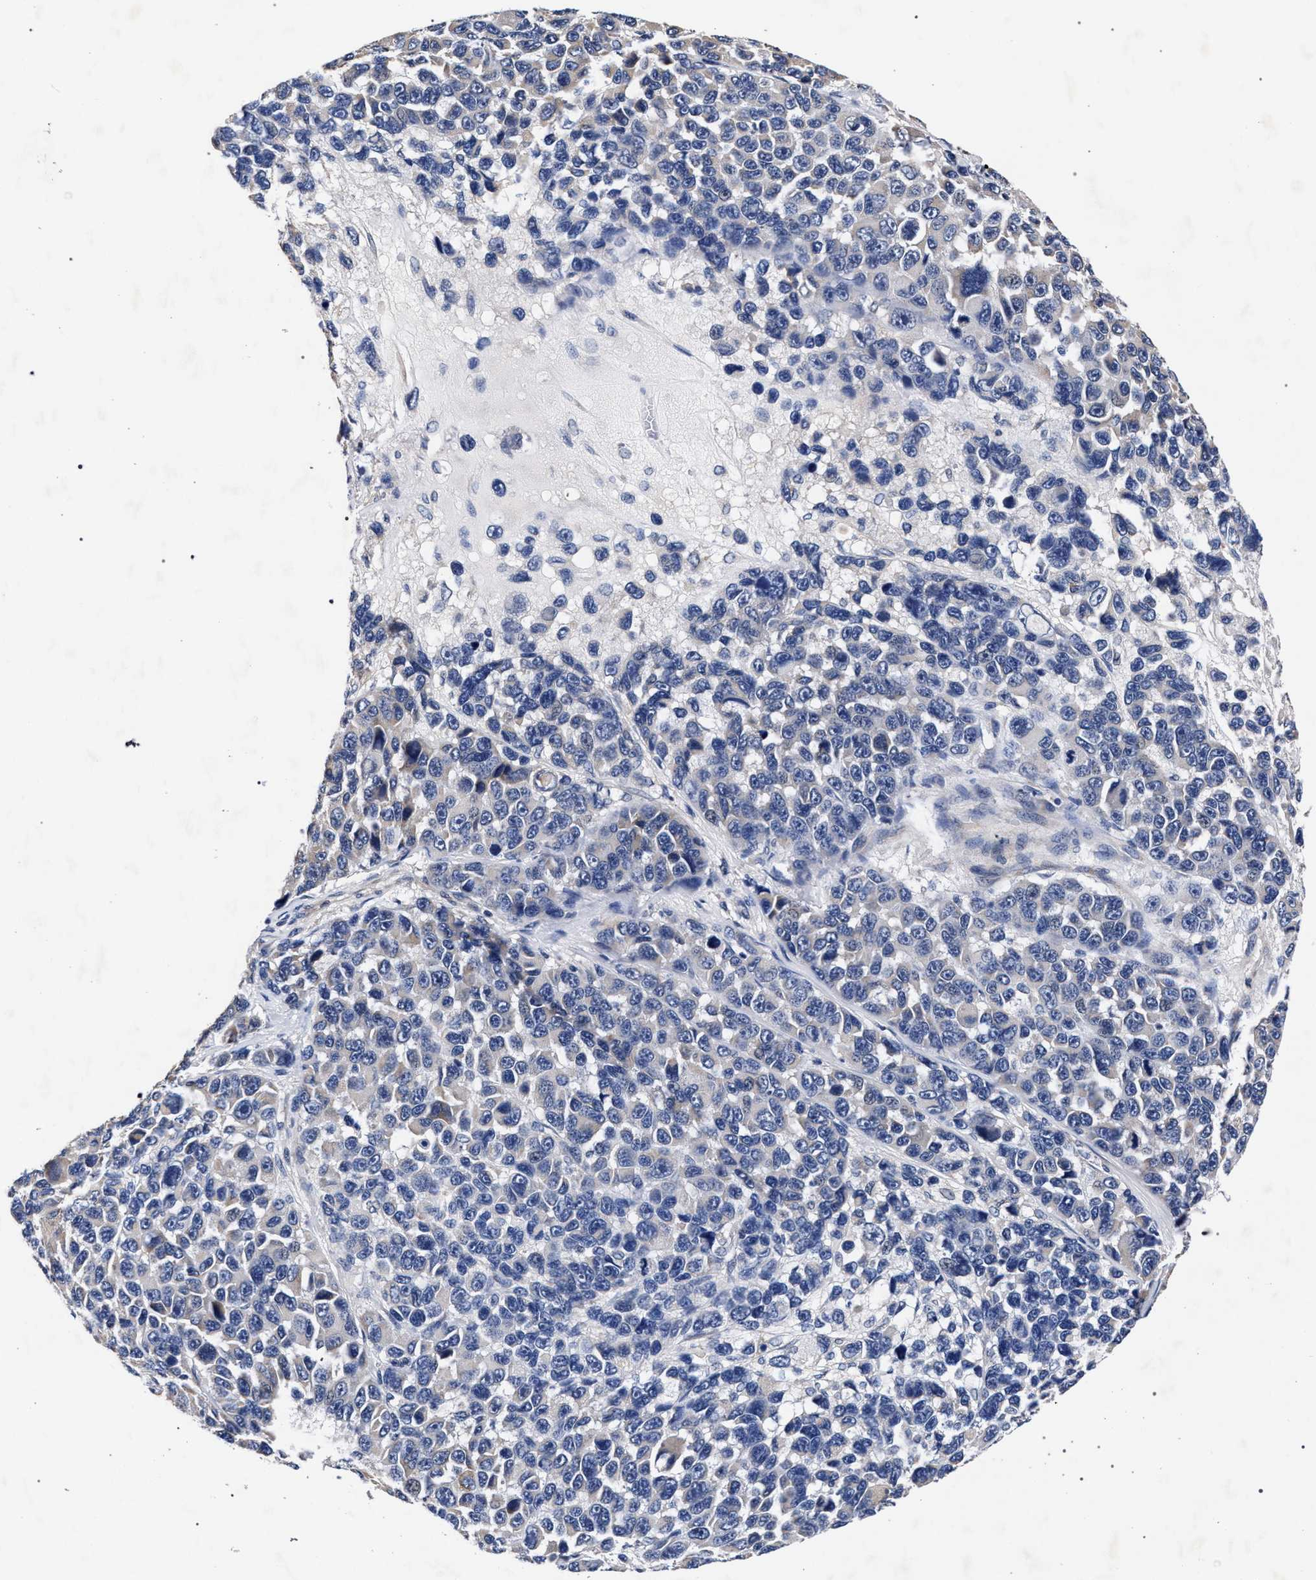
{"staining": {"intensity": "negative", "quantity": "none", "location": "none"}, "tissue": "melanoma", "cell_type": "Tumor cells", "image_type": "cancer", "snomed": [{"axis": "morphology", "description": "Malignant melanoma, NOS"}, {"axis": "topography", "description": "Skin"}], "caption": "An immunohistochemistry micrograph of melanoma is shown. There is no staining in tumor cells of melanoma. (DAB immunohistochemistry with hematoxylin counter stain).", "gene": "CFAP95", "patient": {"sex": "male", "age": 53}}